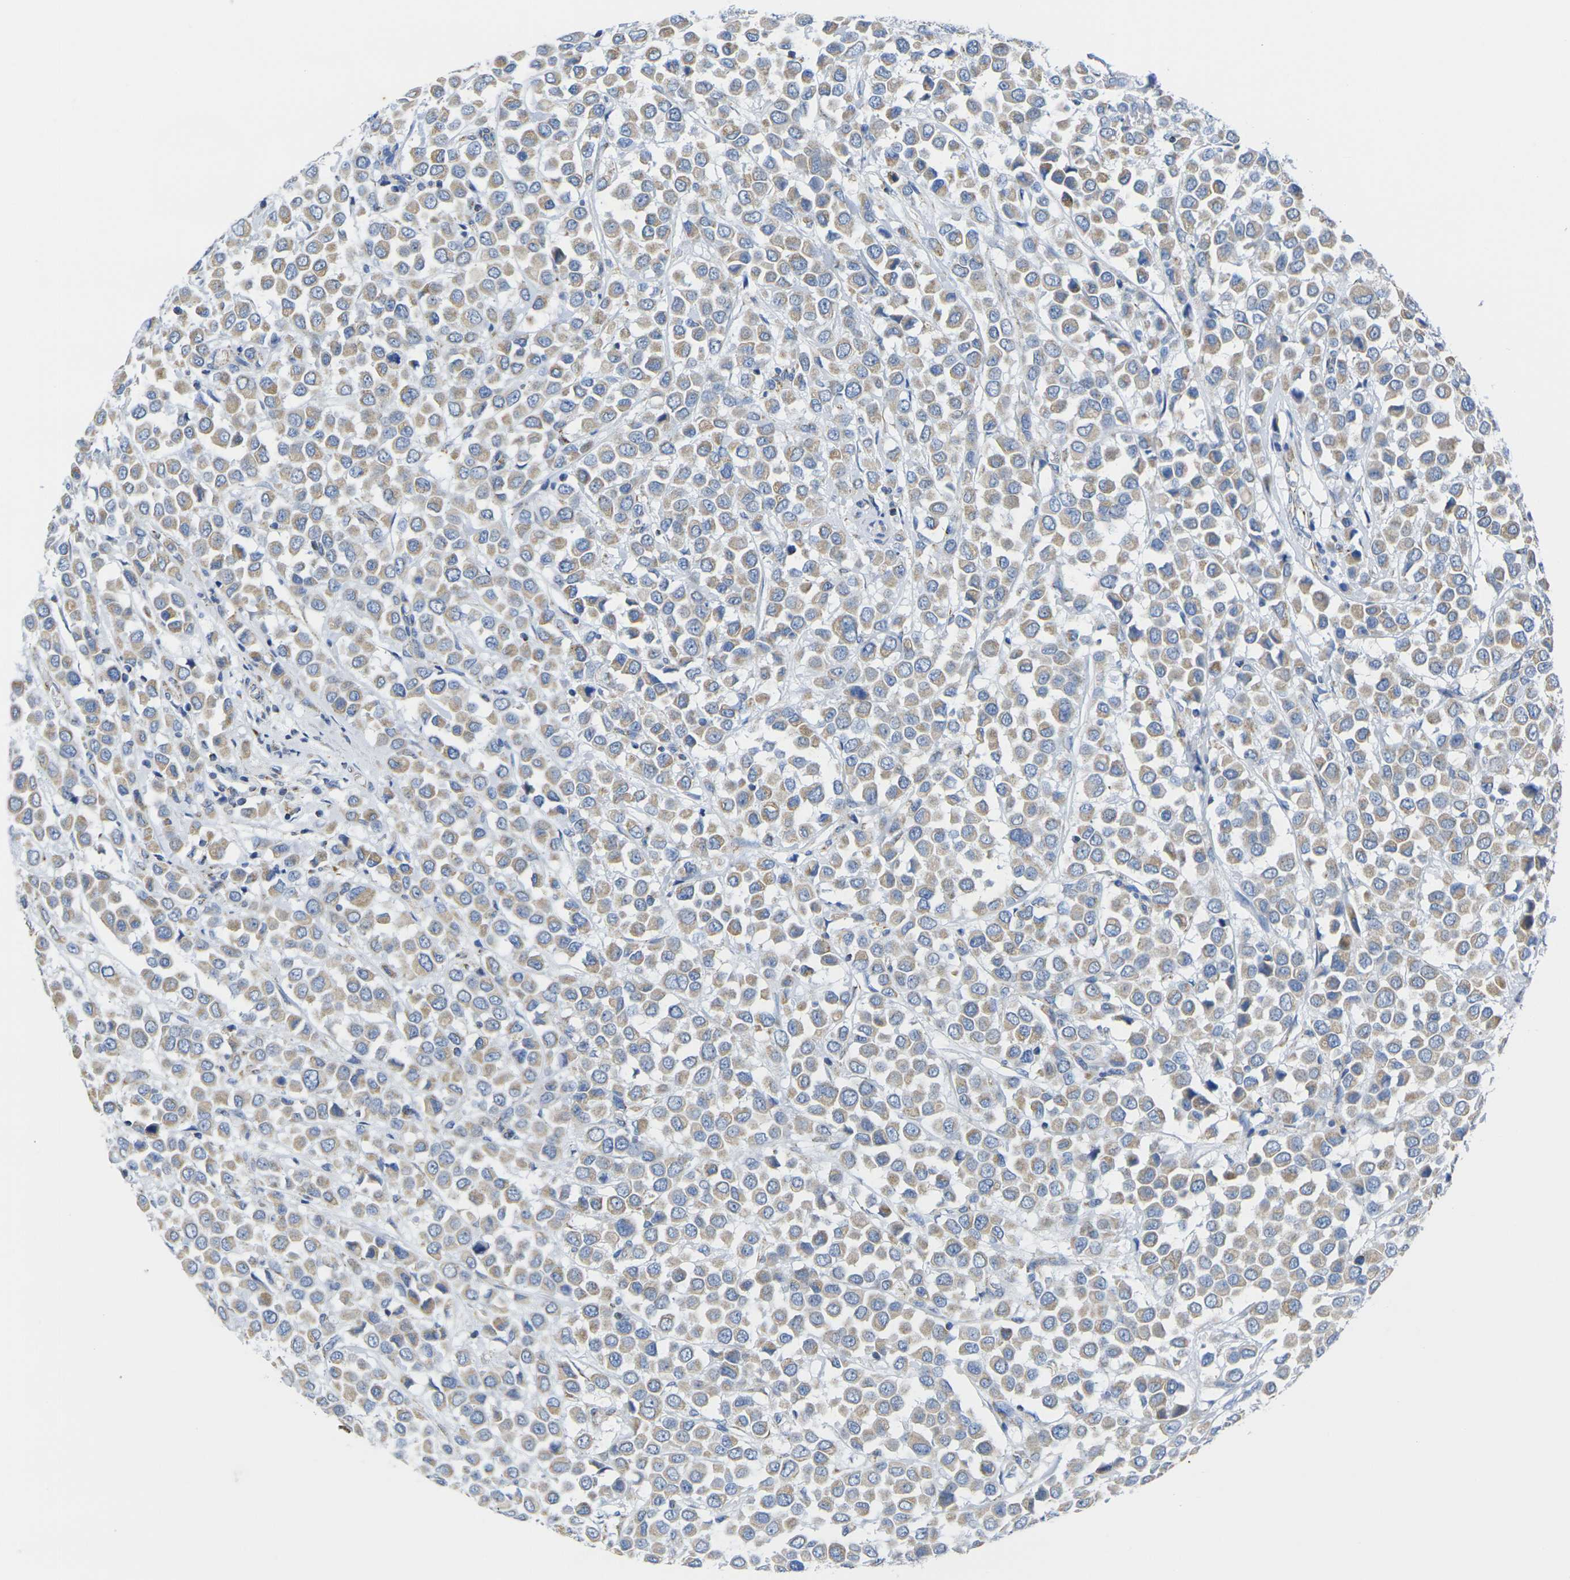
{"staining": {"intensity": "weak", "quantity": ">75%", "location": "cytoplasmic/membranous"}, "tissue": "breast cancer", "cell_type": "Tumor cells", "image_type": "cancer", "snomed": [{"axis": "morphology", "description": "Duct carcinoma"}, {"axis": "topography", "description": "Breast"}], "caption": "A photomicrograph of breast cancer (intraductal carcinoma) stained for a protein shows weak cytoplasmic/membranous brown staining in tumor cells.", "gene": "TMEM204", "patient": {"sex": "female", "age": 61}}